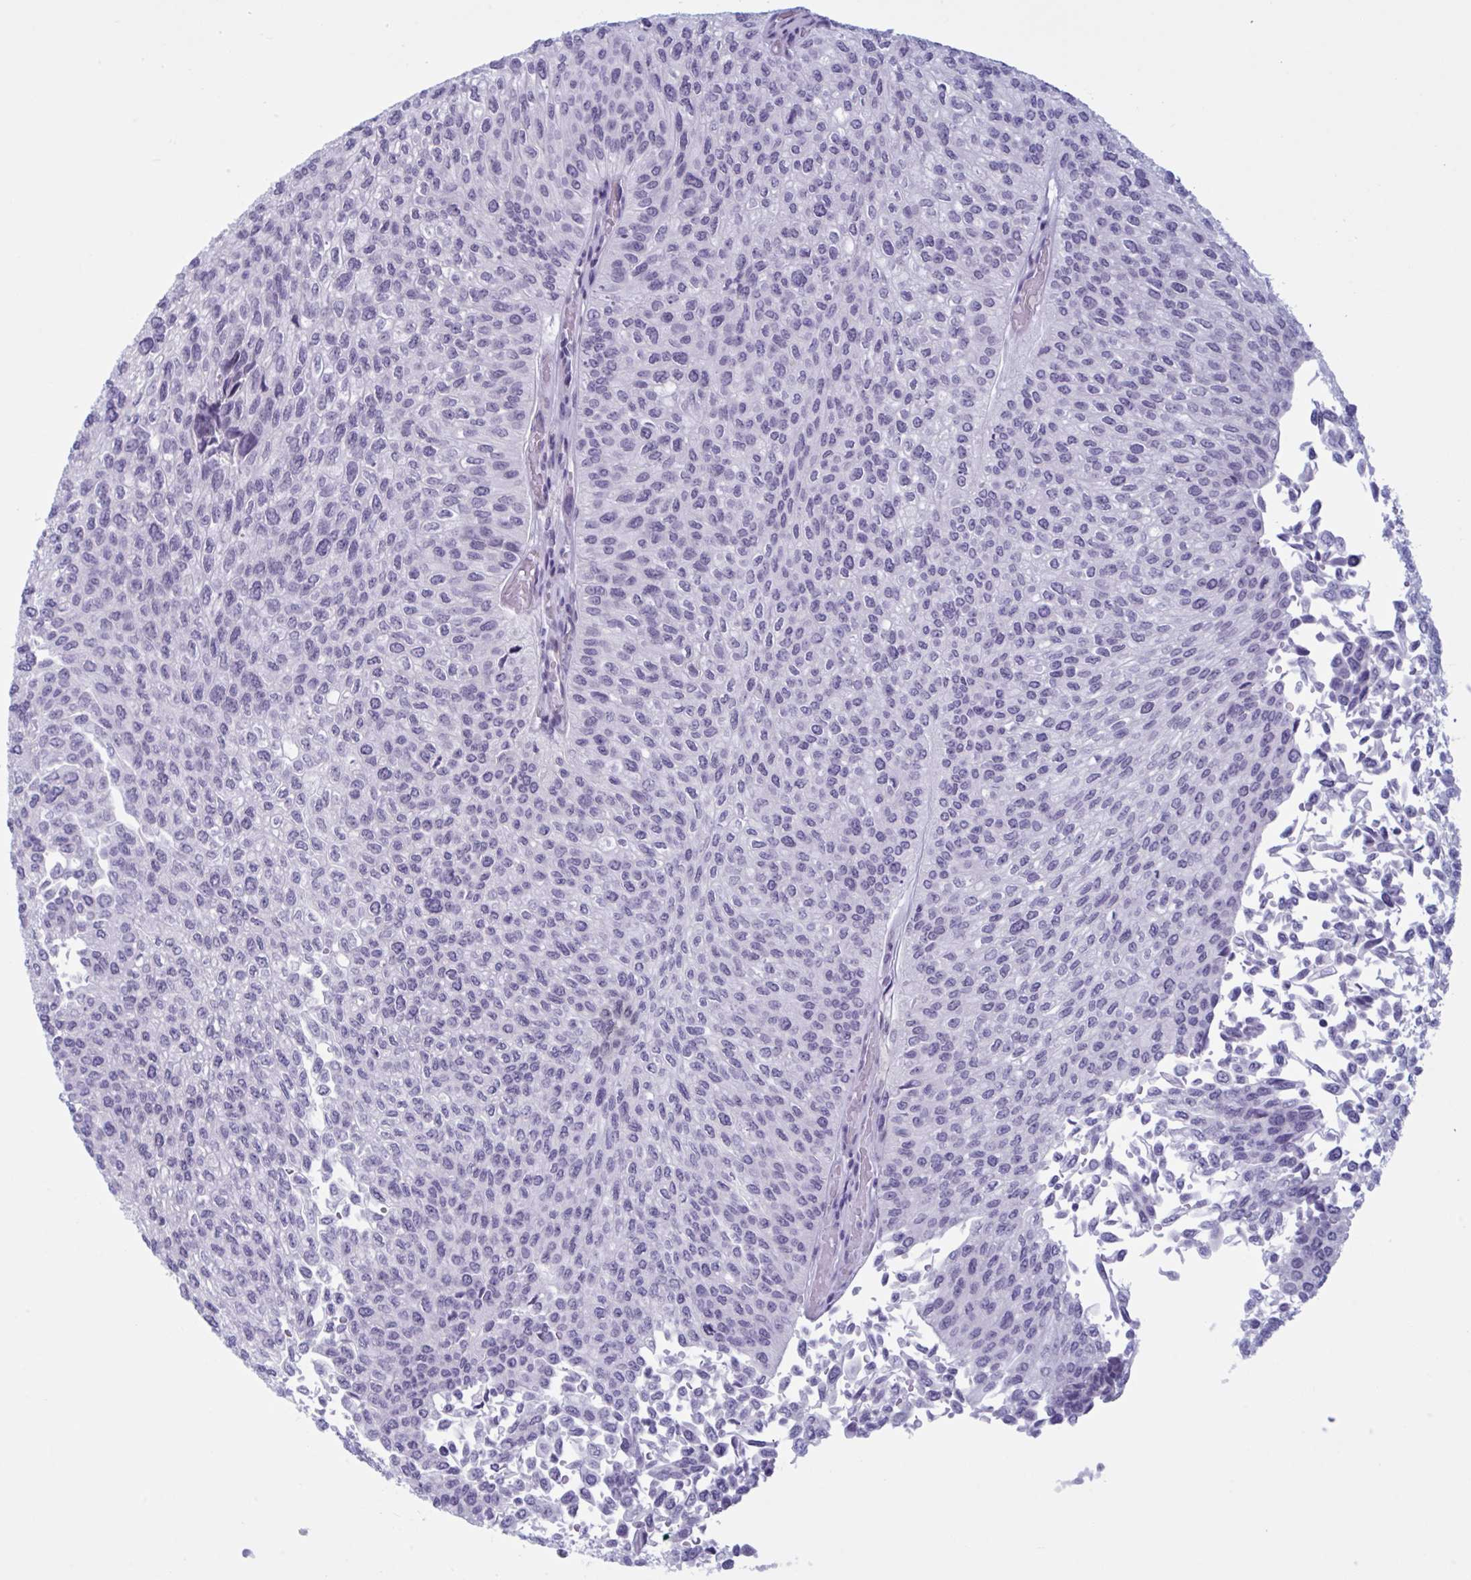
{"staining": {"intensity": "negative", "quantity": "none", "location": "none"}, "tissue": "urothelial cancer", "cell_type": "Tumor cells", "image_type": "cancer", "snomed": [{"axis": "morphology", "description": "Urothelial carcinoma, NOS"}, {"axis": "topography", "description": "Urinary bladder"}], "caption": "Photomicrograph shows no significant protein positivity in tumor cells of transitional cell carcinoma. Brightfield microscopy of IHC stained with DAB (3,3'-diaminobenzidine) (brown) and hematoxylin (blue), captured at high magnification.", "gene": "OR1L3", "patient": {"sex": "male", "age": 59}}